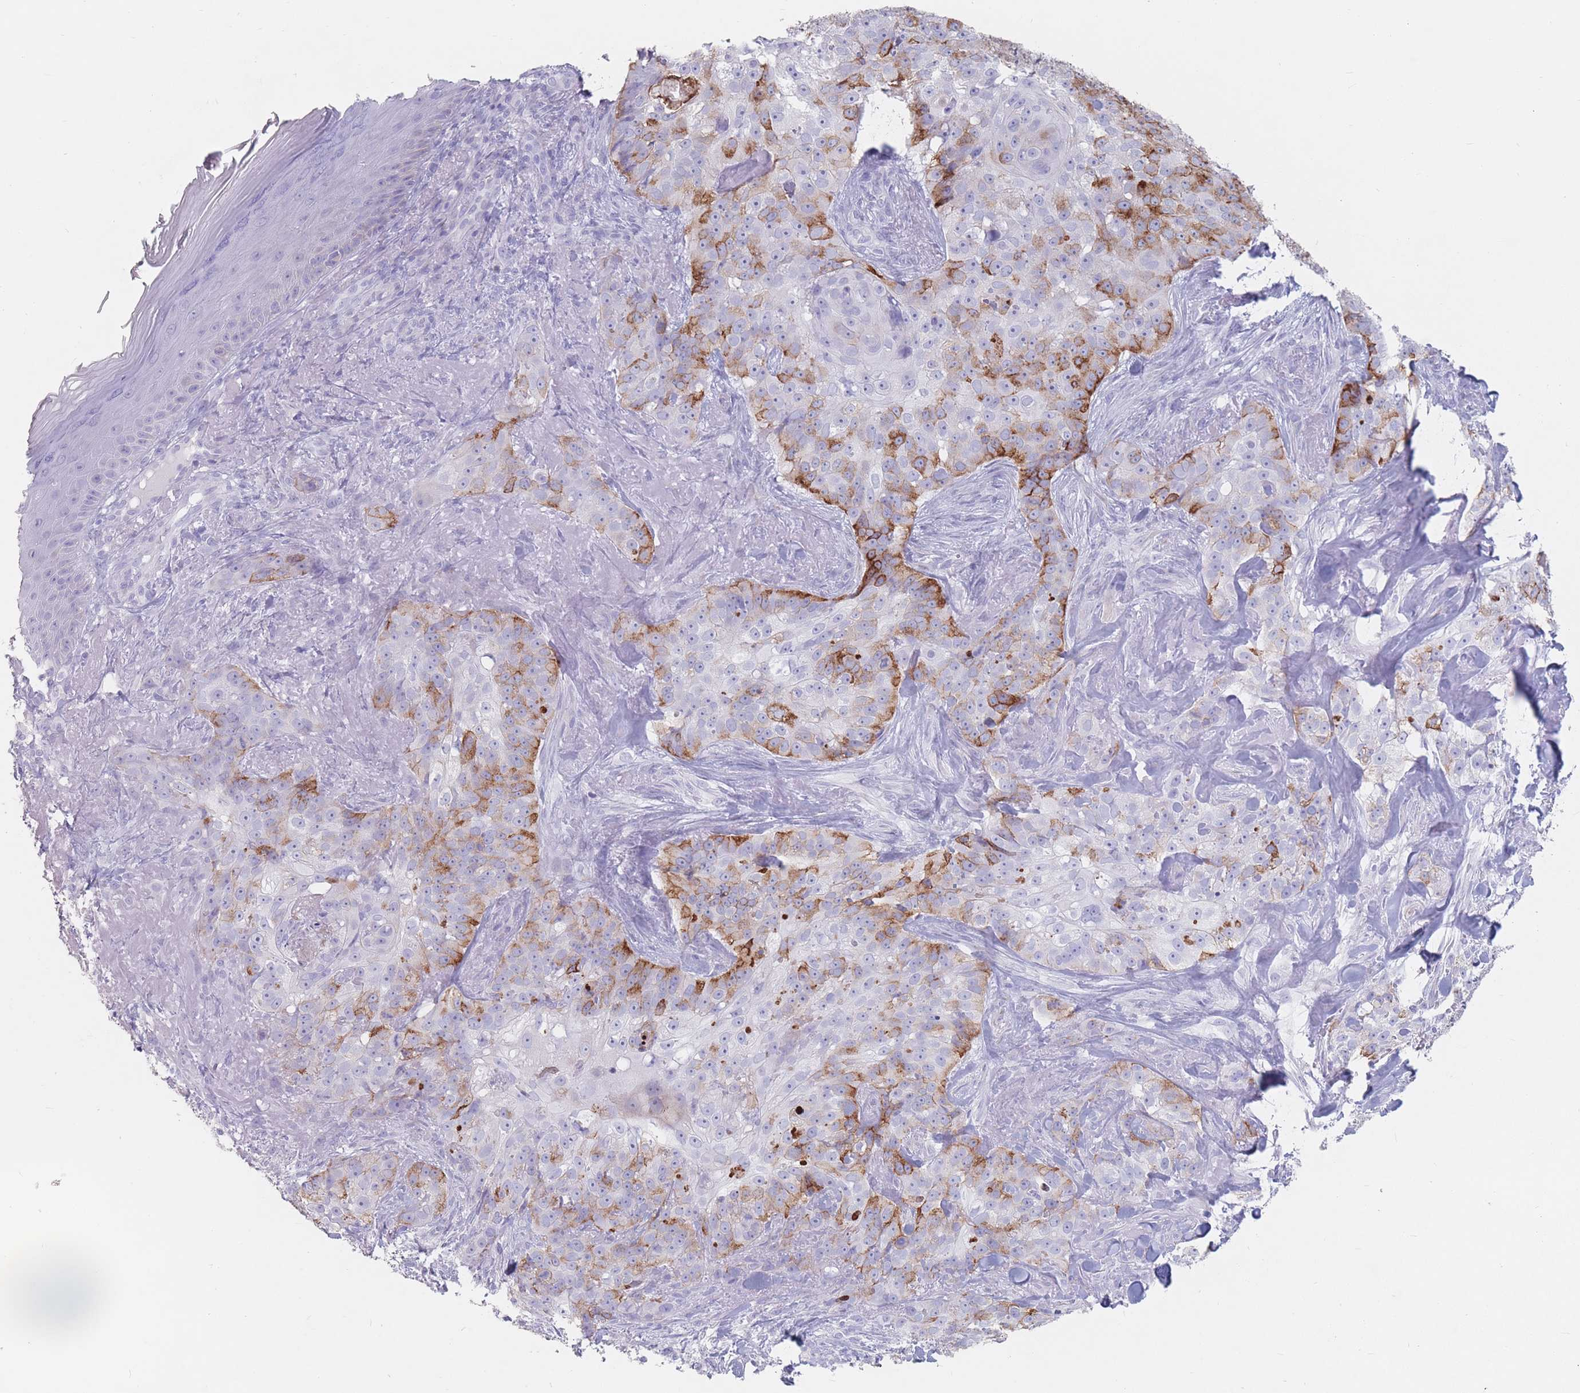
{"staining": {"intensity": "strong", "quantity": "25%-75%", "location": "cytoplasmic/membranous"}, "tissue": "skin cancer", "cell_type": "Tumor cells", "image_type": "cancer", "snomed": [{"axis": "morphology", "description": "Basal cell carcinoma"}, {"axis": "topography", "description": "Skin"}], "caption": "Immunohistochemical staining of skin basal cell carcinoma reveals high levels of strong cytoplasmic/membranous expression in approximately 25%-75% of tumor cells.", "gene": "ST3GAL5", "patient": {"sex": "female", "age": 92}}